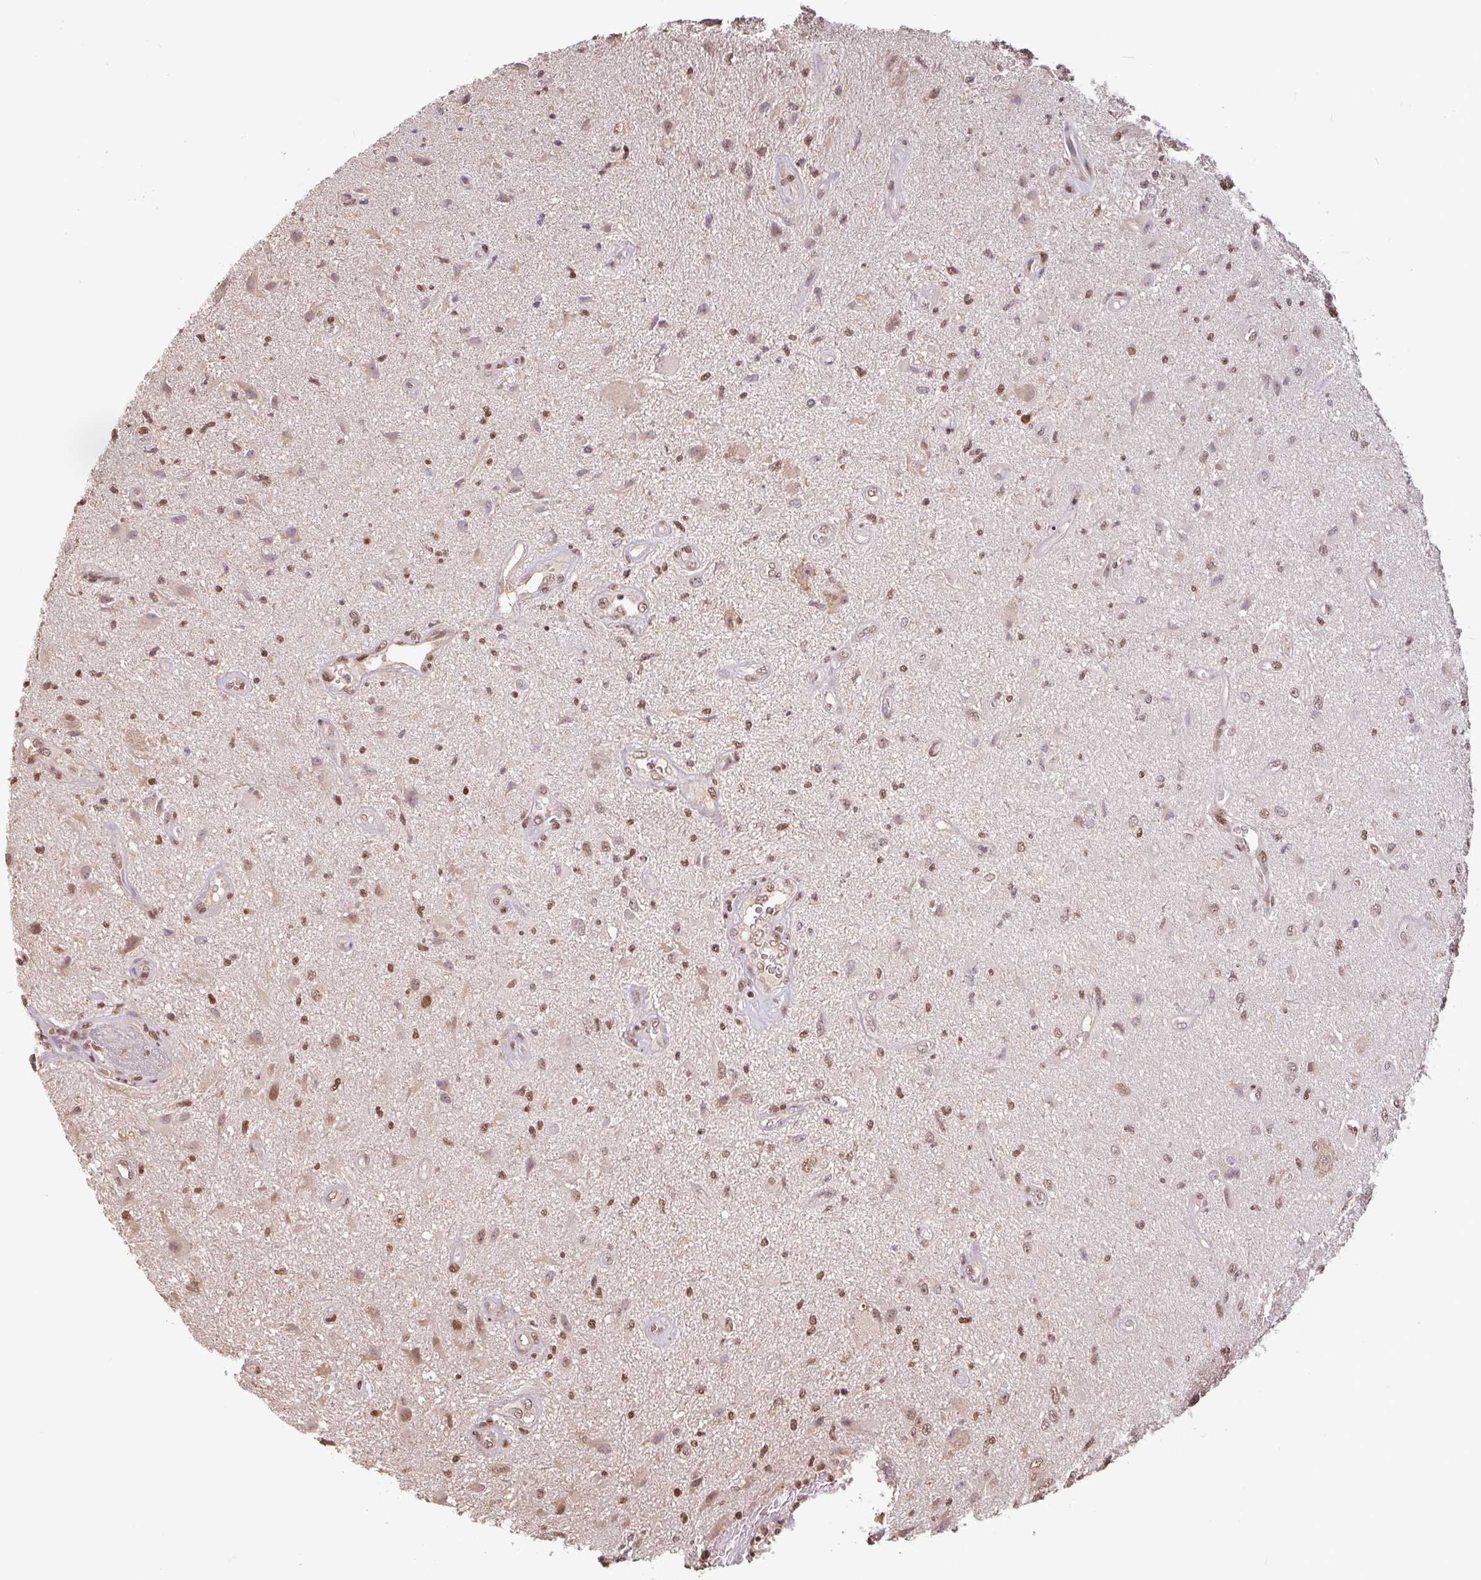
{"staining": {"intensity": "moderate", "quantity": ">75%", "location": "nuclear"}, "tissue": "glioma", "cell_type": "Tumor cells", "image_type": "cancer", "snomed": [{"axis": "morphology", "description": "Glioma, malignant, High grade"}, {"axis": "topography", "description": "Brain"}], "caption": "Malignant glioma (high-grade) tissue reveals moderate nuclear staining in about >75% of tumor cells Using DAB (brown) and hematoxylin (blue) stains, captured at high magnification using brightfield microscopy.", "gene": "DR1", "patient": {"sex": "male", "age": 67}}